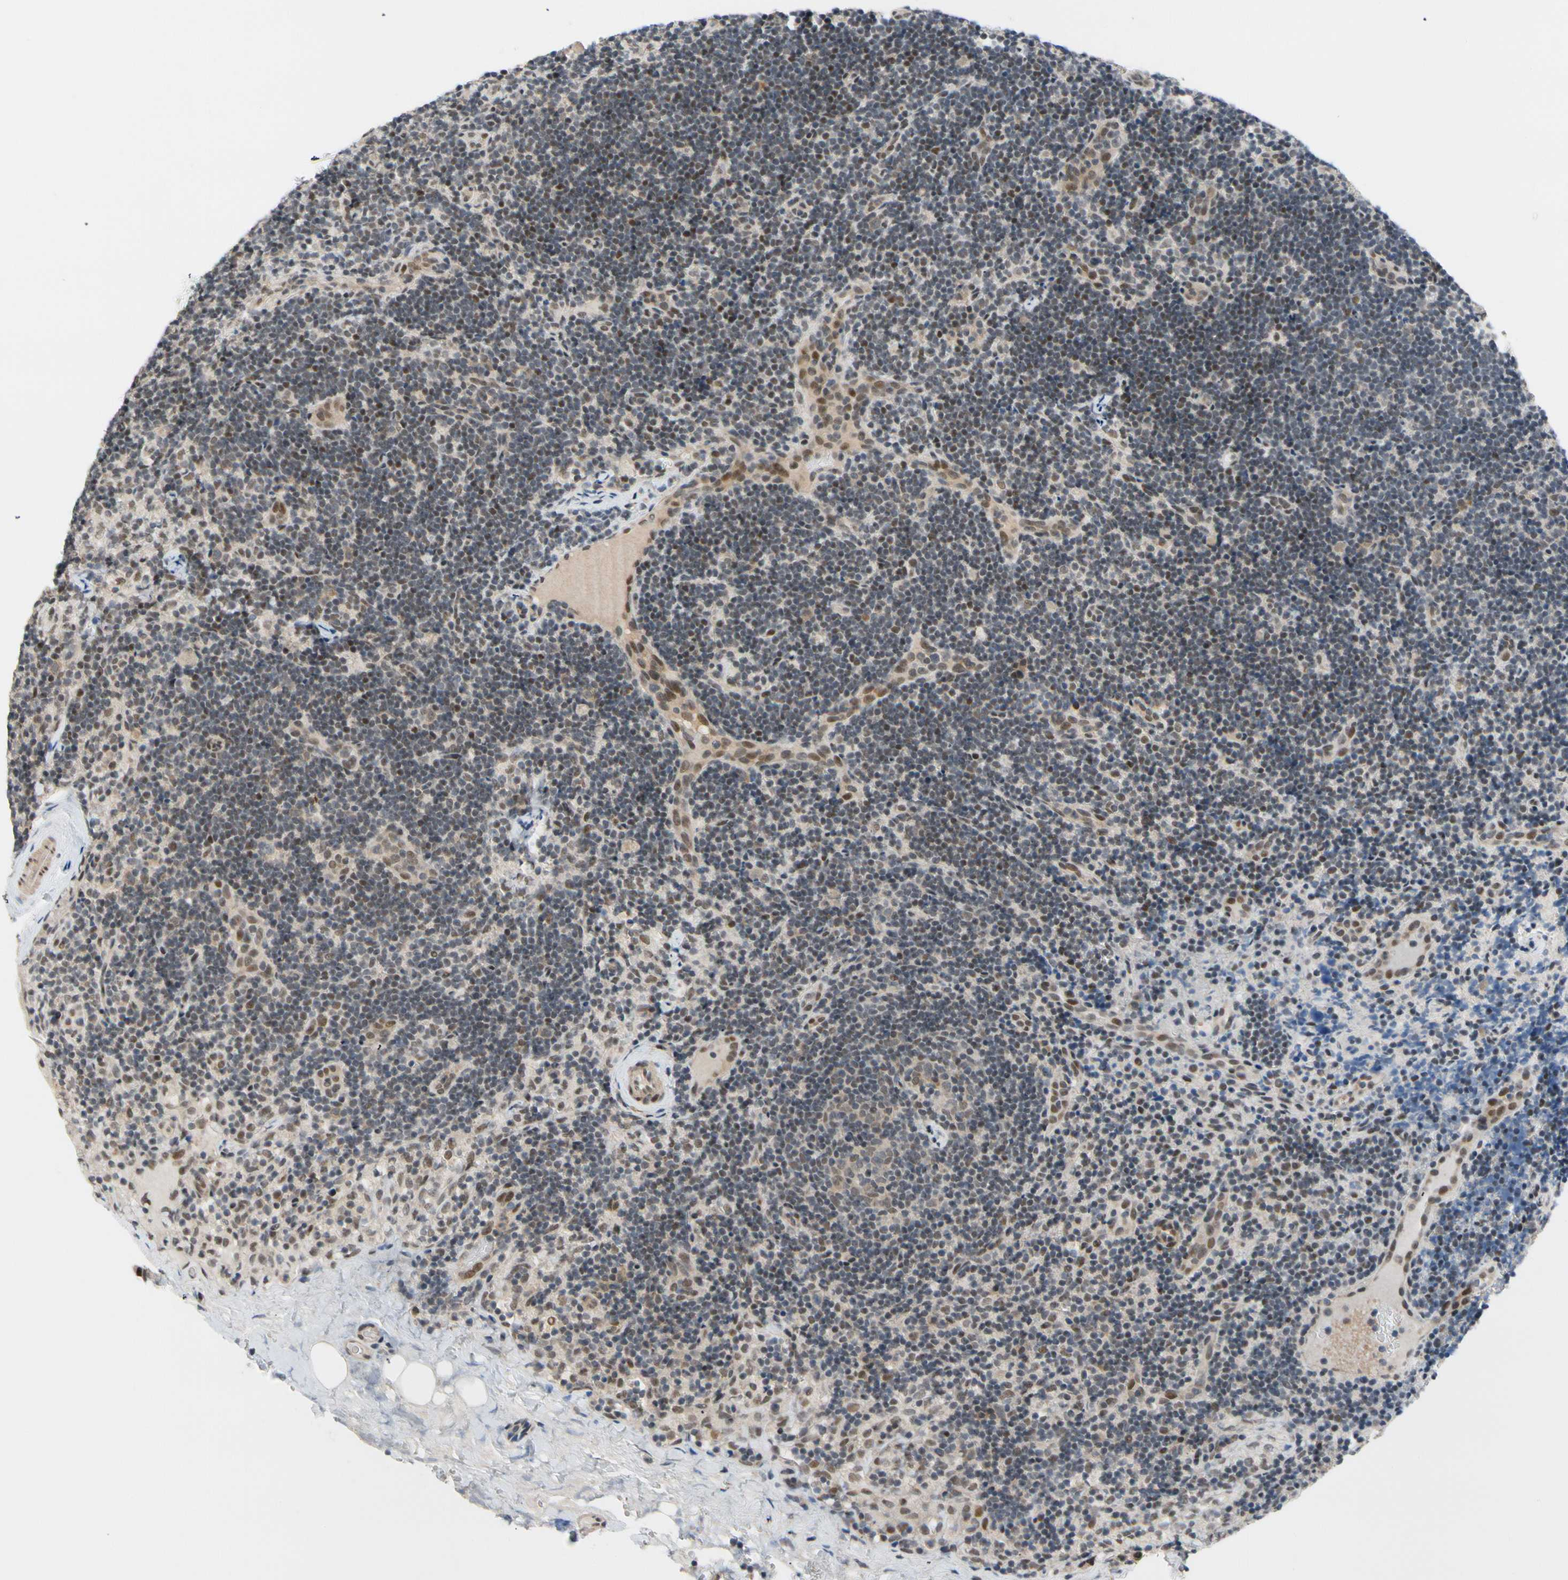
{"staining": {"intensity": "moderate", "quantity": "<25%", "location": "nuclear"}, "tissue": "lymph node", "cell_type": "Germinal center cells", "image_type": "normal", "snomed": [{"axis": "morphology", "description": "Normal tissue, NOS"}, {"axis": "topography", "description": "Lymph node"}], "caption": "Lymph node stained with DAB immunohistochemistry (IHC) displays low levels of moderate nuclear expression in about <25% of germinal center cells.", "gene": "TAF4", "patient": {"sex": "female", "age": 14}}